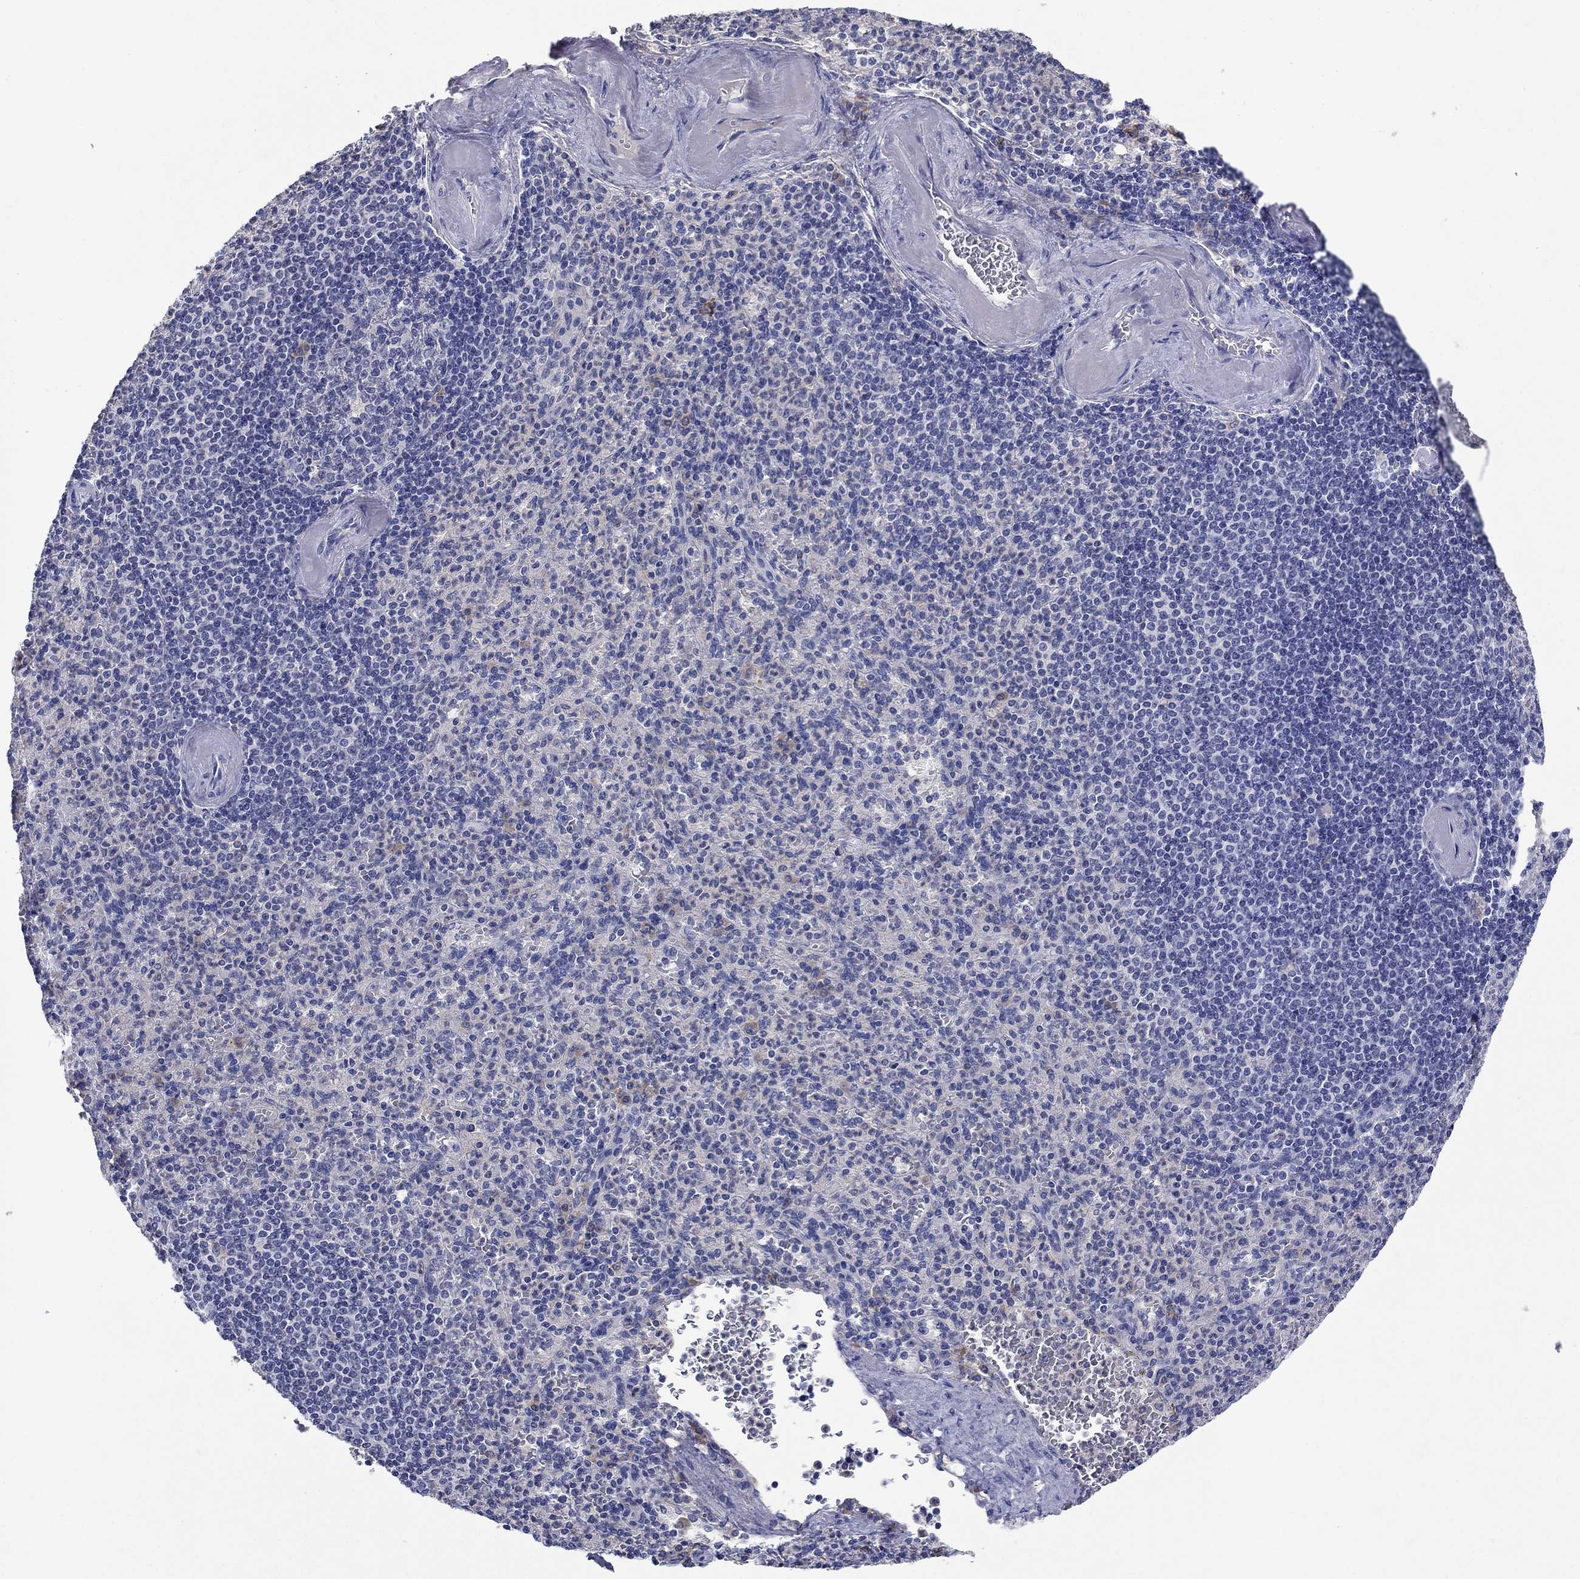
{"staining": {"intensity": "negative", "quantity": "none", "location": "none"}, "tissue": "spleen", "cell_type": "Cells in red pulp", "image_type": "normal", "snomed": [{"axis": "morphology", "description": "Normal tissue, NOS"}, {"axis": "topography", "description": "Spleen"}], "caption": "A high-resolution micrograph shows immunohistochemistry (IHC) staining of normal spleen, which exhibits no significant expression in cells in red pulp.", "gene": "SULT2B1", "patient": {"sex": "female", "age": 74}}